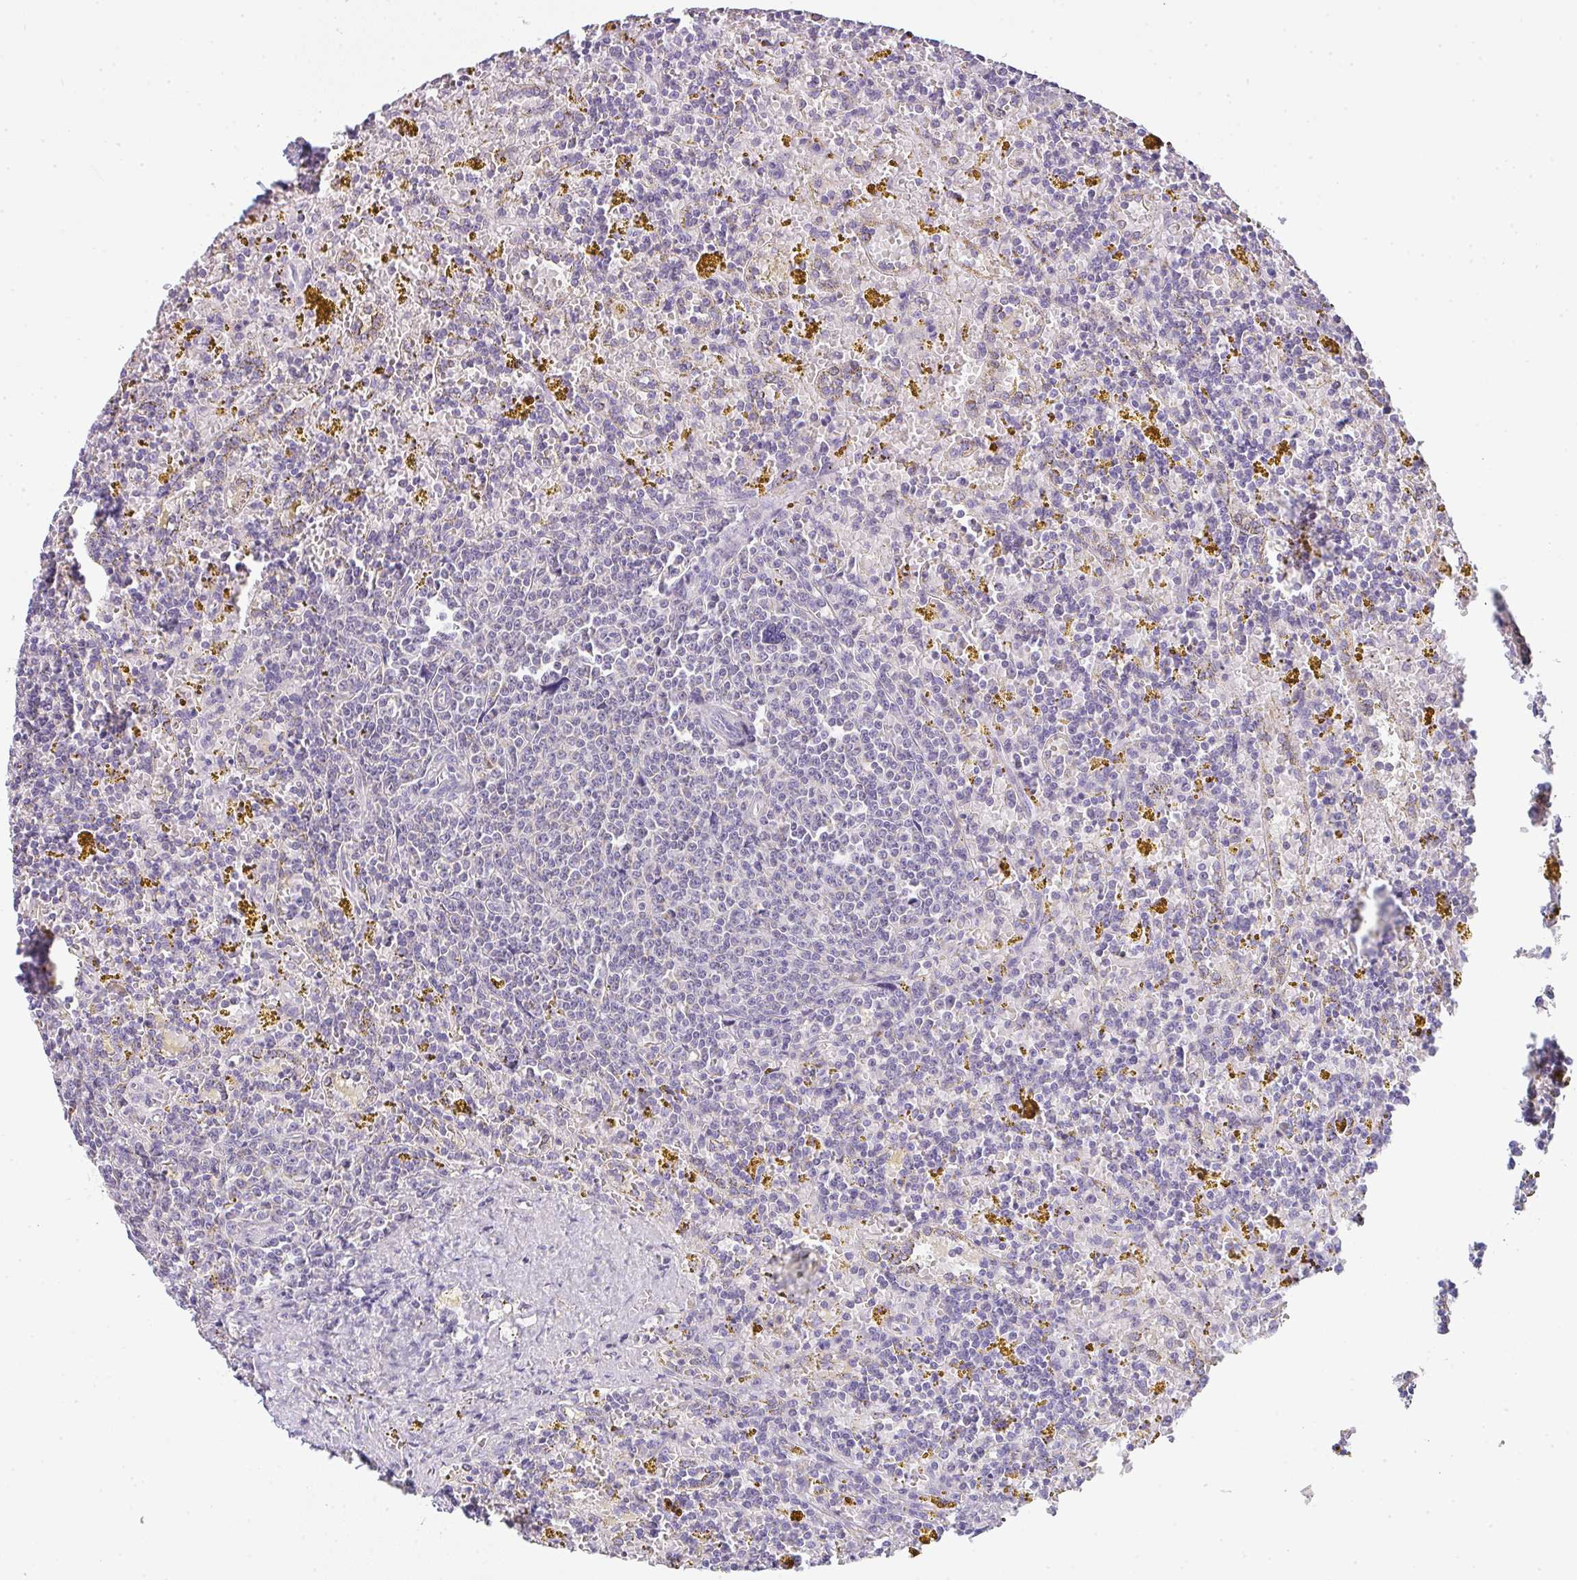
{"staining": {"intensity": "negative", "quantity": "none", "location": "none"}, "tissue": "lymphoma", "cell_type": "Tumor cells", "image_type": "cancer", "snomed": [{"axis": "morphology", "description": "Malignant lymphoma, non-Hodgkin's type, Low grade"}, {"axis": "topography", "description": "Spleen"}, {"axis": "topography", "description": "Lymph node"}], "caption": "Lymphoma was stained to show a protein in brown. There is no significant positivity in tumor cells. Brightfield microscopy of immunohistochemistry stained with DAB (brown) and hematoxylin (blue), captured at high magnification.", "gene": "CACNA1S", "patient": {"sex": "female", "age": 66}}